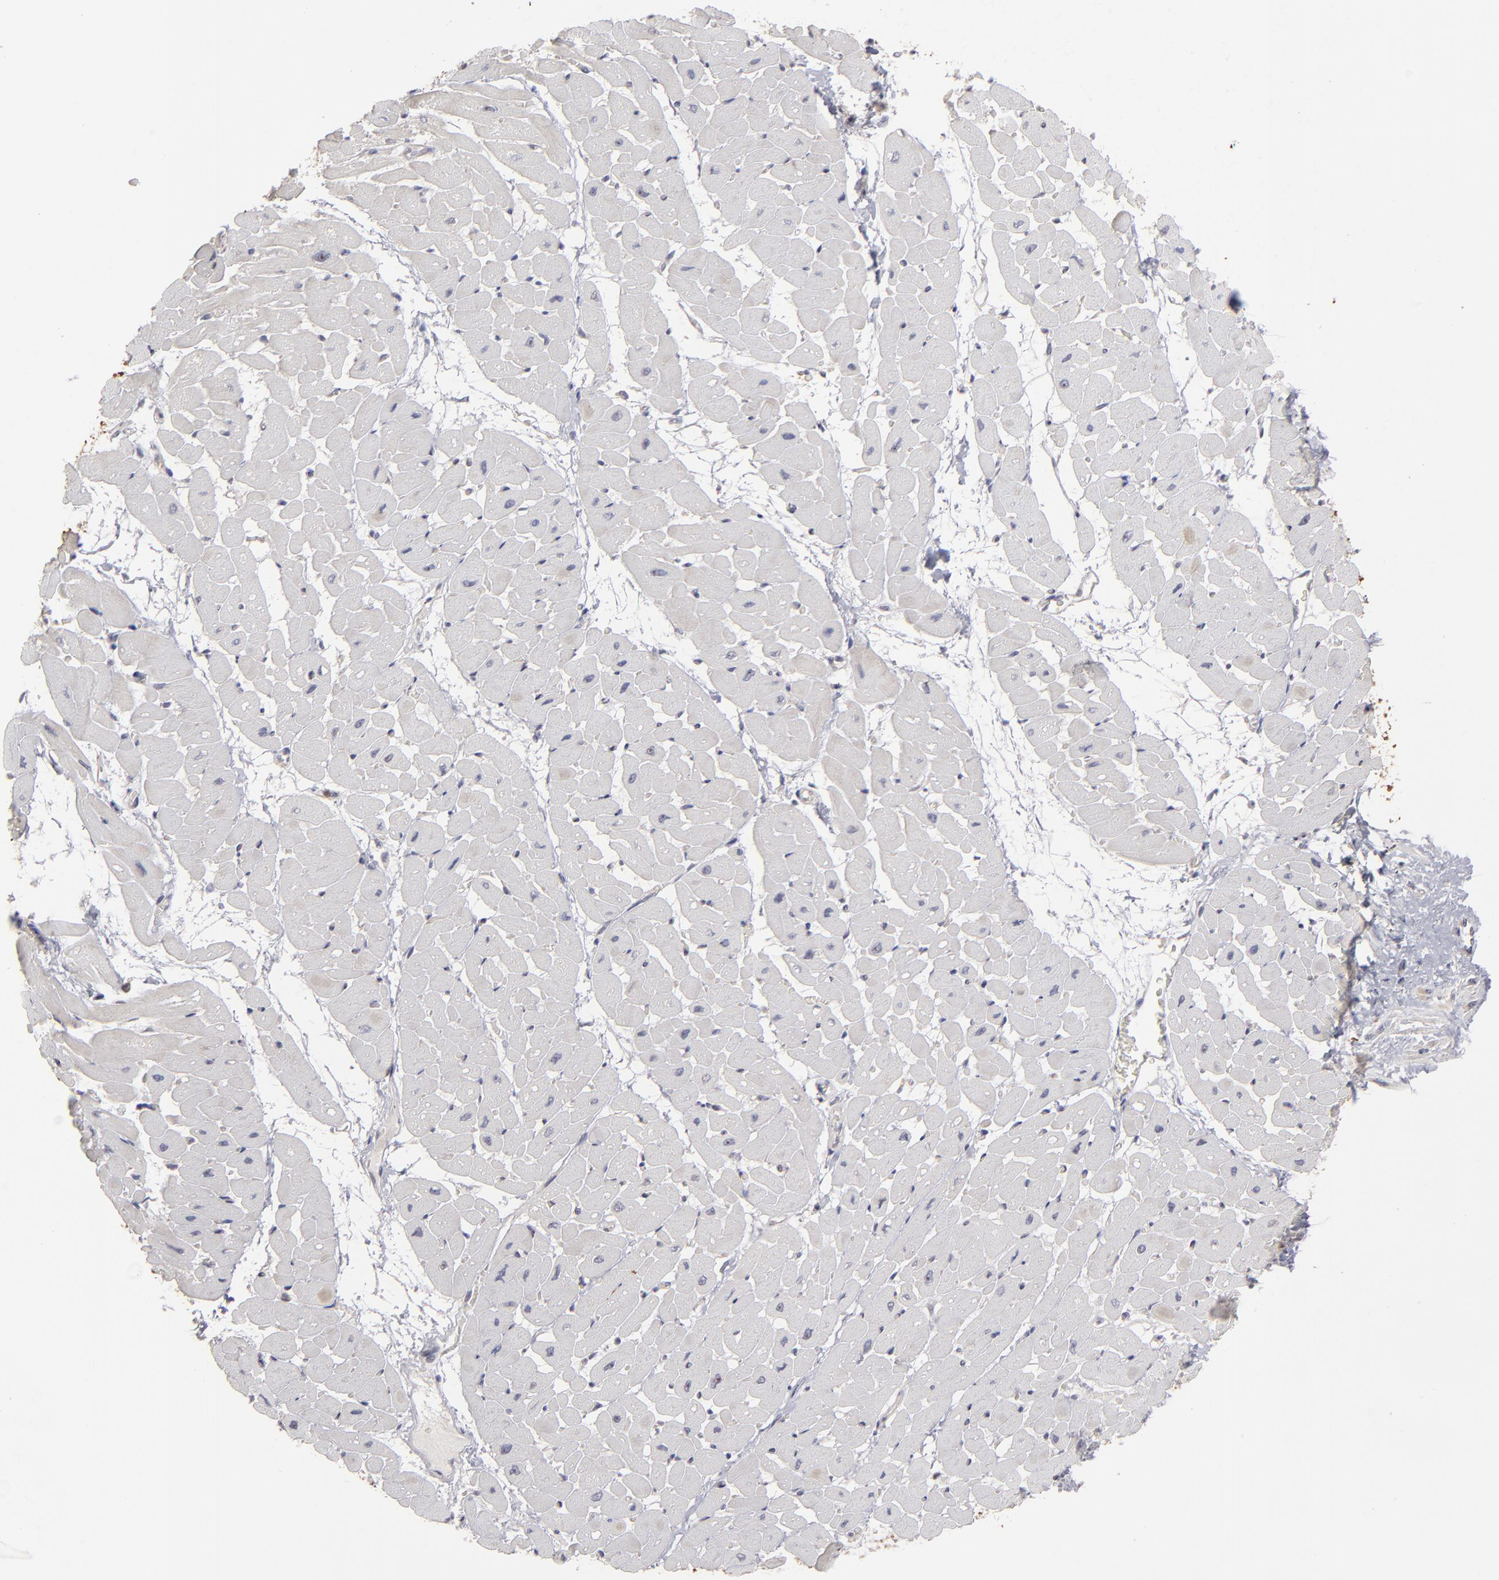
{"staining": {"intensity": "negative", "quantity": "none", "location": "none"}, "tissue": "heart muscle", "cell_type": "Cardiomyocytes", "image_type": "normal", "snomed": [{"axis": "morphology", "description": "Normal tissue, NOS"}, {"axis": "topography", "description": "Heart"}], "caption": "IHC image of unremarkable heart muscle: human heart muscle stained with DAB exhibits no significant protein staining in cardiomyocytes. (DAB (3,3'-diaminobenzidine) immunohistochemistry (IHC) with hematoxylin counter stain).", "gene": "GLCCI1", "patient": {"sex": "male", "age": 45}}